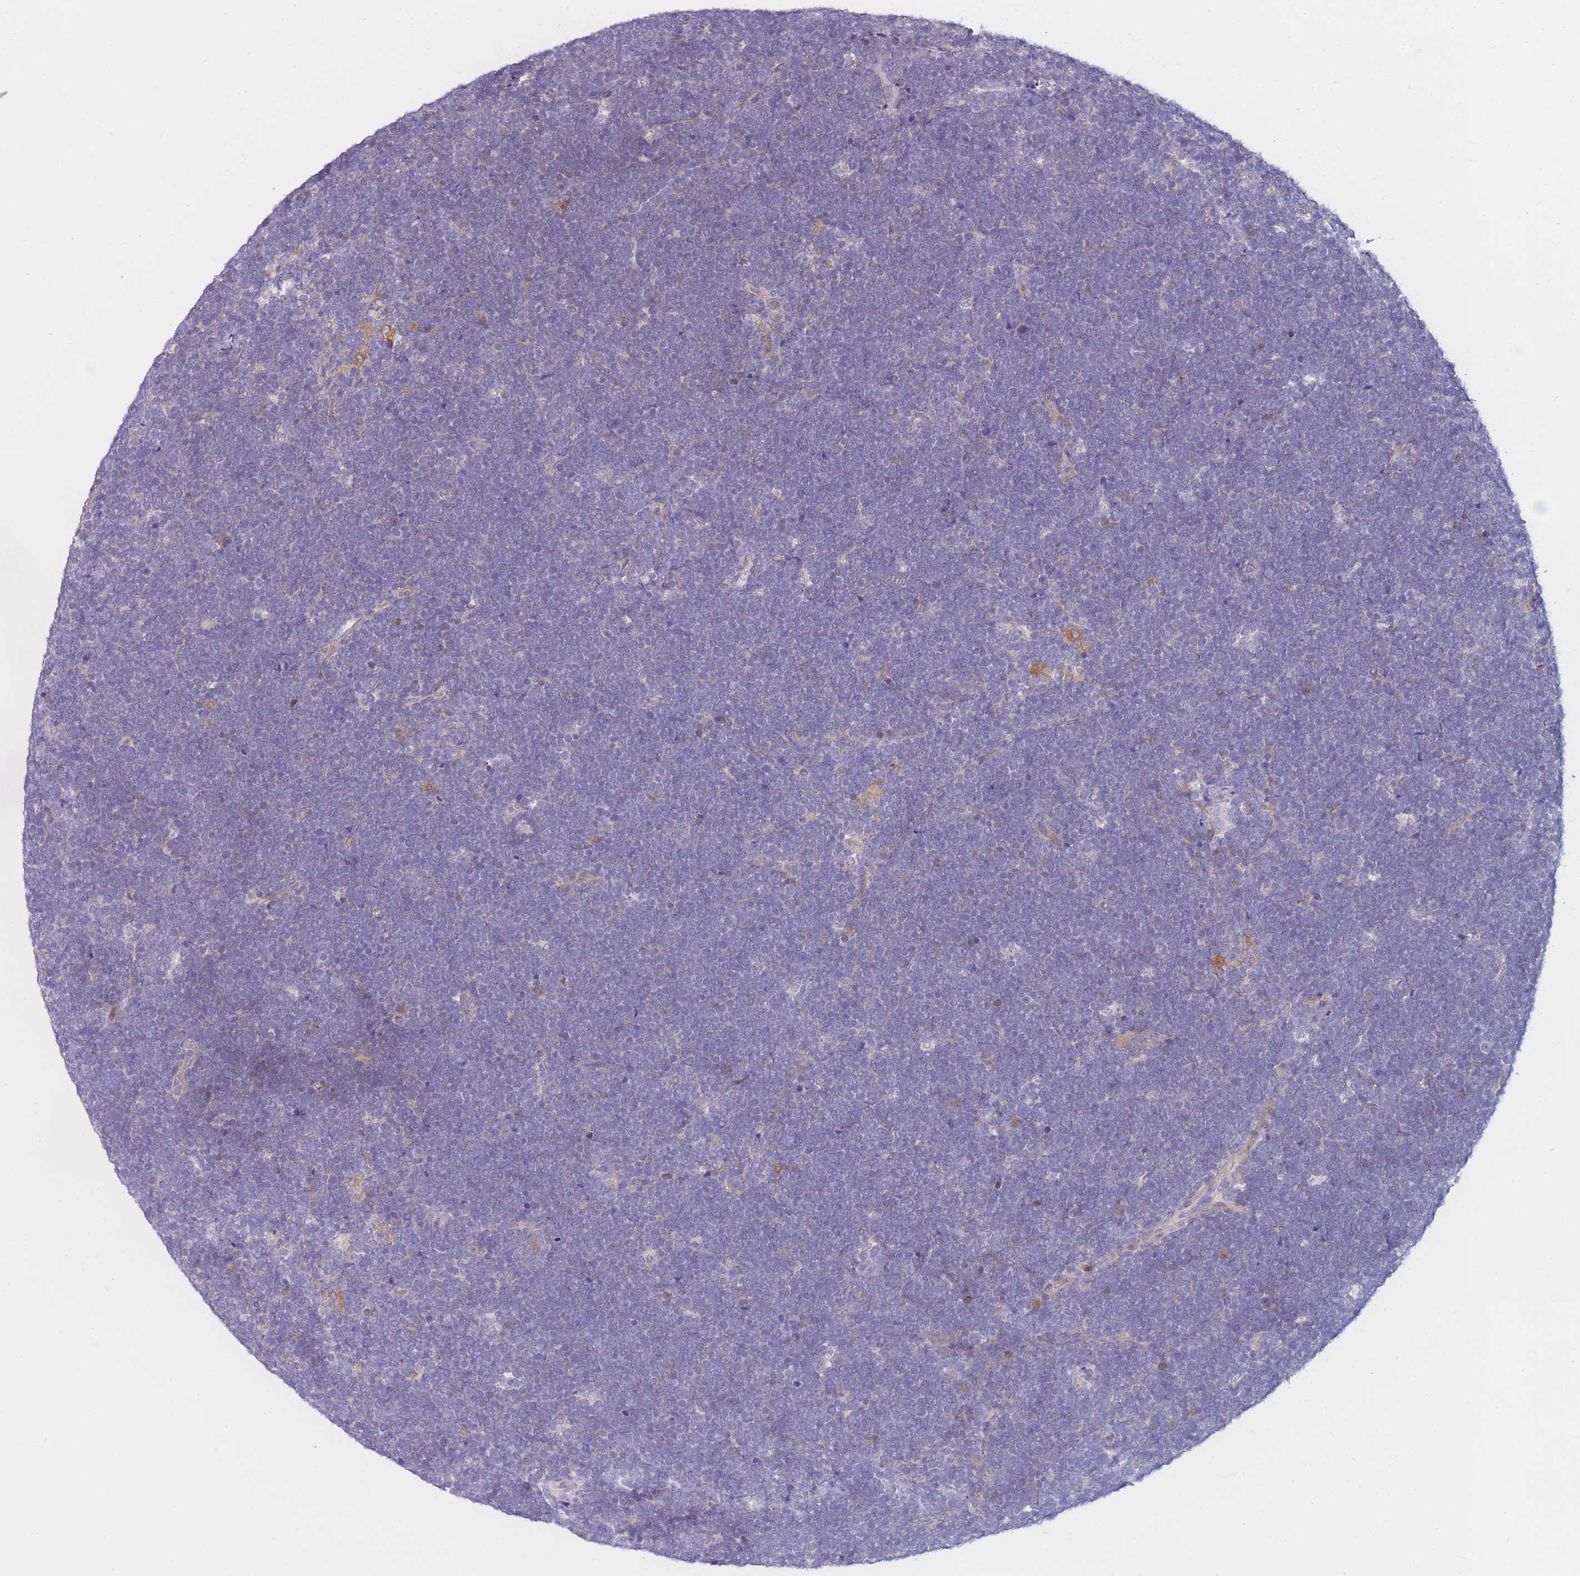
{"staining": {"intensity": "negative", "quantity": "none", "location": "none"}, "tissue": "lymphoma", "cell_type": "Tumor cells", "image_type": "cancer", "snomed": [{"axis": "morphology", "description": "Malignant lymphoma, non-Hodgkin's type, High grade"}, {"axis": "topography", "description": "Lymph node"}], "caption": "The image reveals no staining of tumor cells in lymphoma. Brightfield microscopy of immunohistochemistry (IHC) stained with DAB (3,3'-diaminobenzidine) (brown) and hematoxylin (blue), captured at high magnification.", "gene": "PDE4A", "patient": {"sex": "male", "age": 13}}